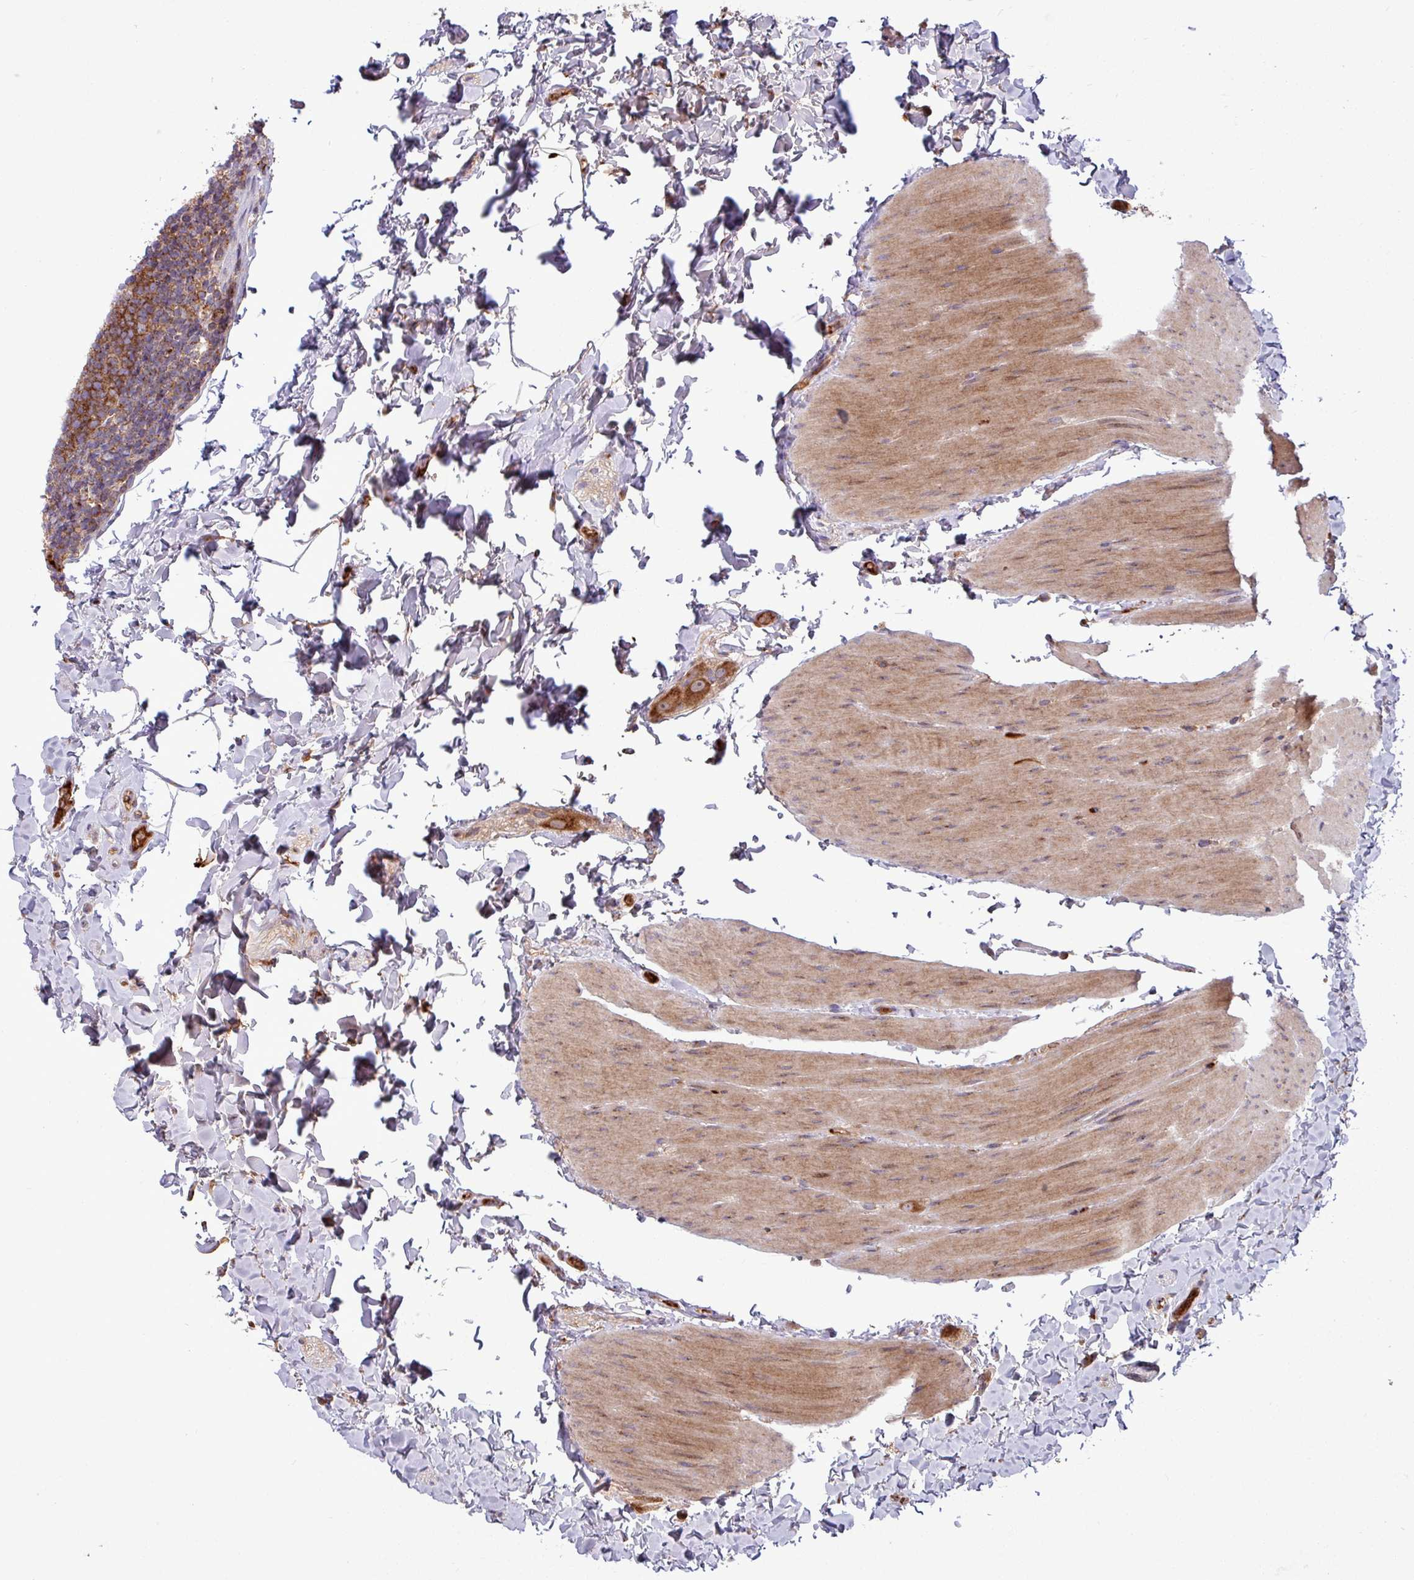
{"staining": {"intensity": "strong", "quantity": "25%-75%", "location": "cytoplasmic/membranous"}, "tissue": "colon", "cell_type": "Endothelial cells", "image_type": "normal", "snomed": [{"axis": "morphology", "description": "Normal tissue, NOS"}, {"axis": "topography", "description": "Colon"}], "caption": "High-power microscopy captured an immunohistochemistry image of unremarkable colon, revealing strong cytoplasmic/membranous expression in approximately 25%-75% of endothelial cells.", "gene": "LSM12", "patient": {"sex": "male", "age": 46}}